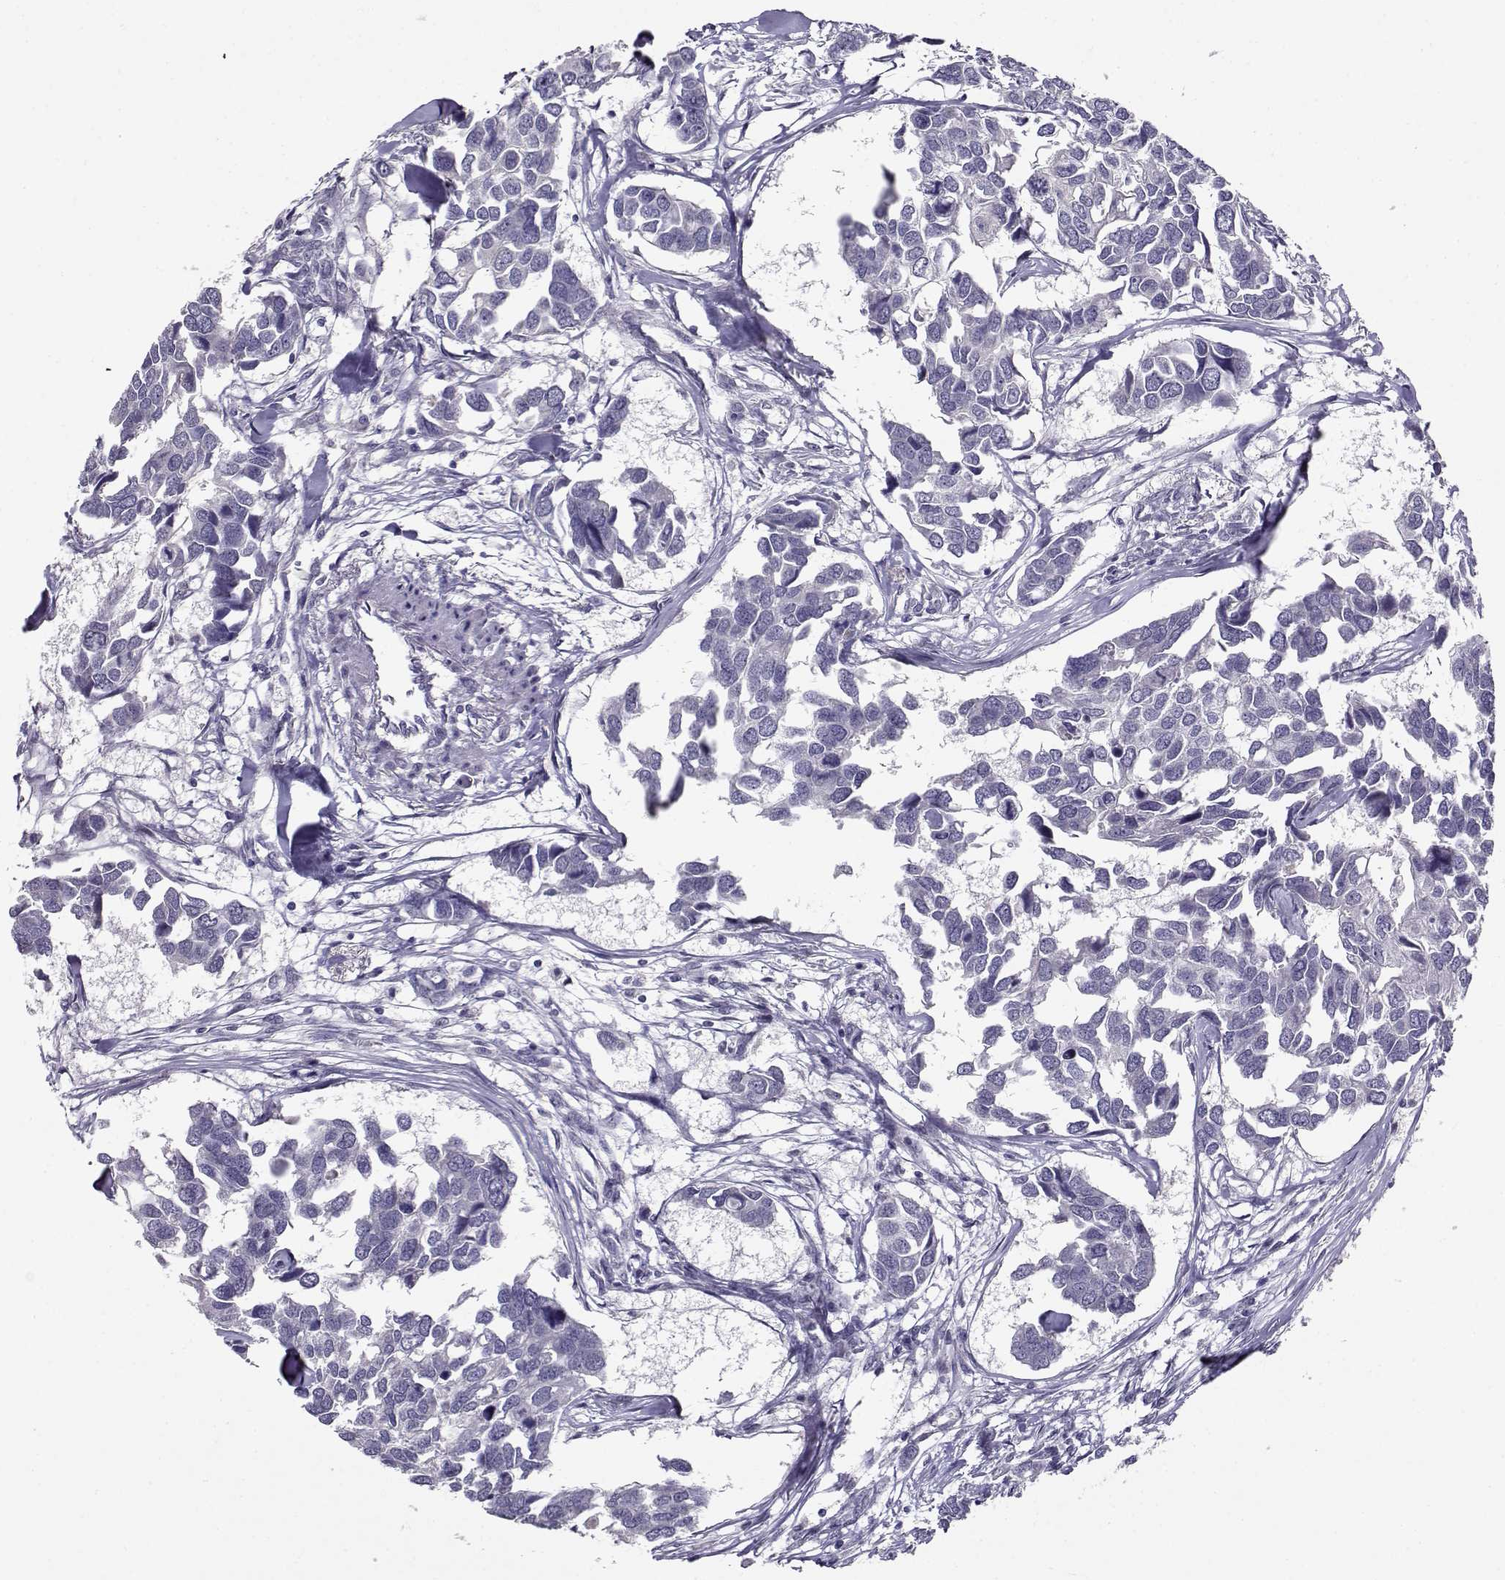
{"staining": {"intensity": "negative", "quantity": "none", "location": "none"}, "tissue": "breast cancer", "cell_type": "Tumor cells", "image_type": "cancer", "snomed": [{"axis": "morphology", "description": "Duct carcinoma"}, {"axis": "topography", "description": "Breast"}], "caption": "An image of breast infiltrating ductal carcinoma stained for a protein exhibits no brown staining in tumor cells.", "gene": "RHOXF2", "patient": {"sex": "female", "age": 83}}